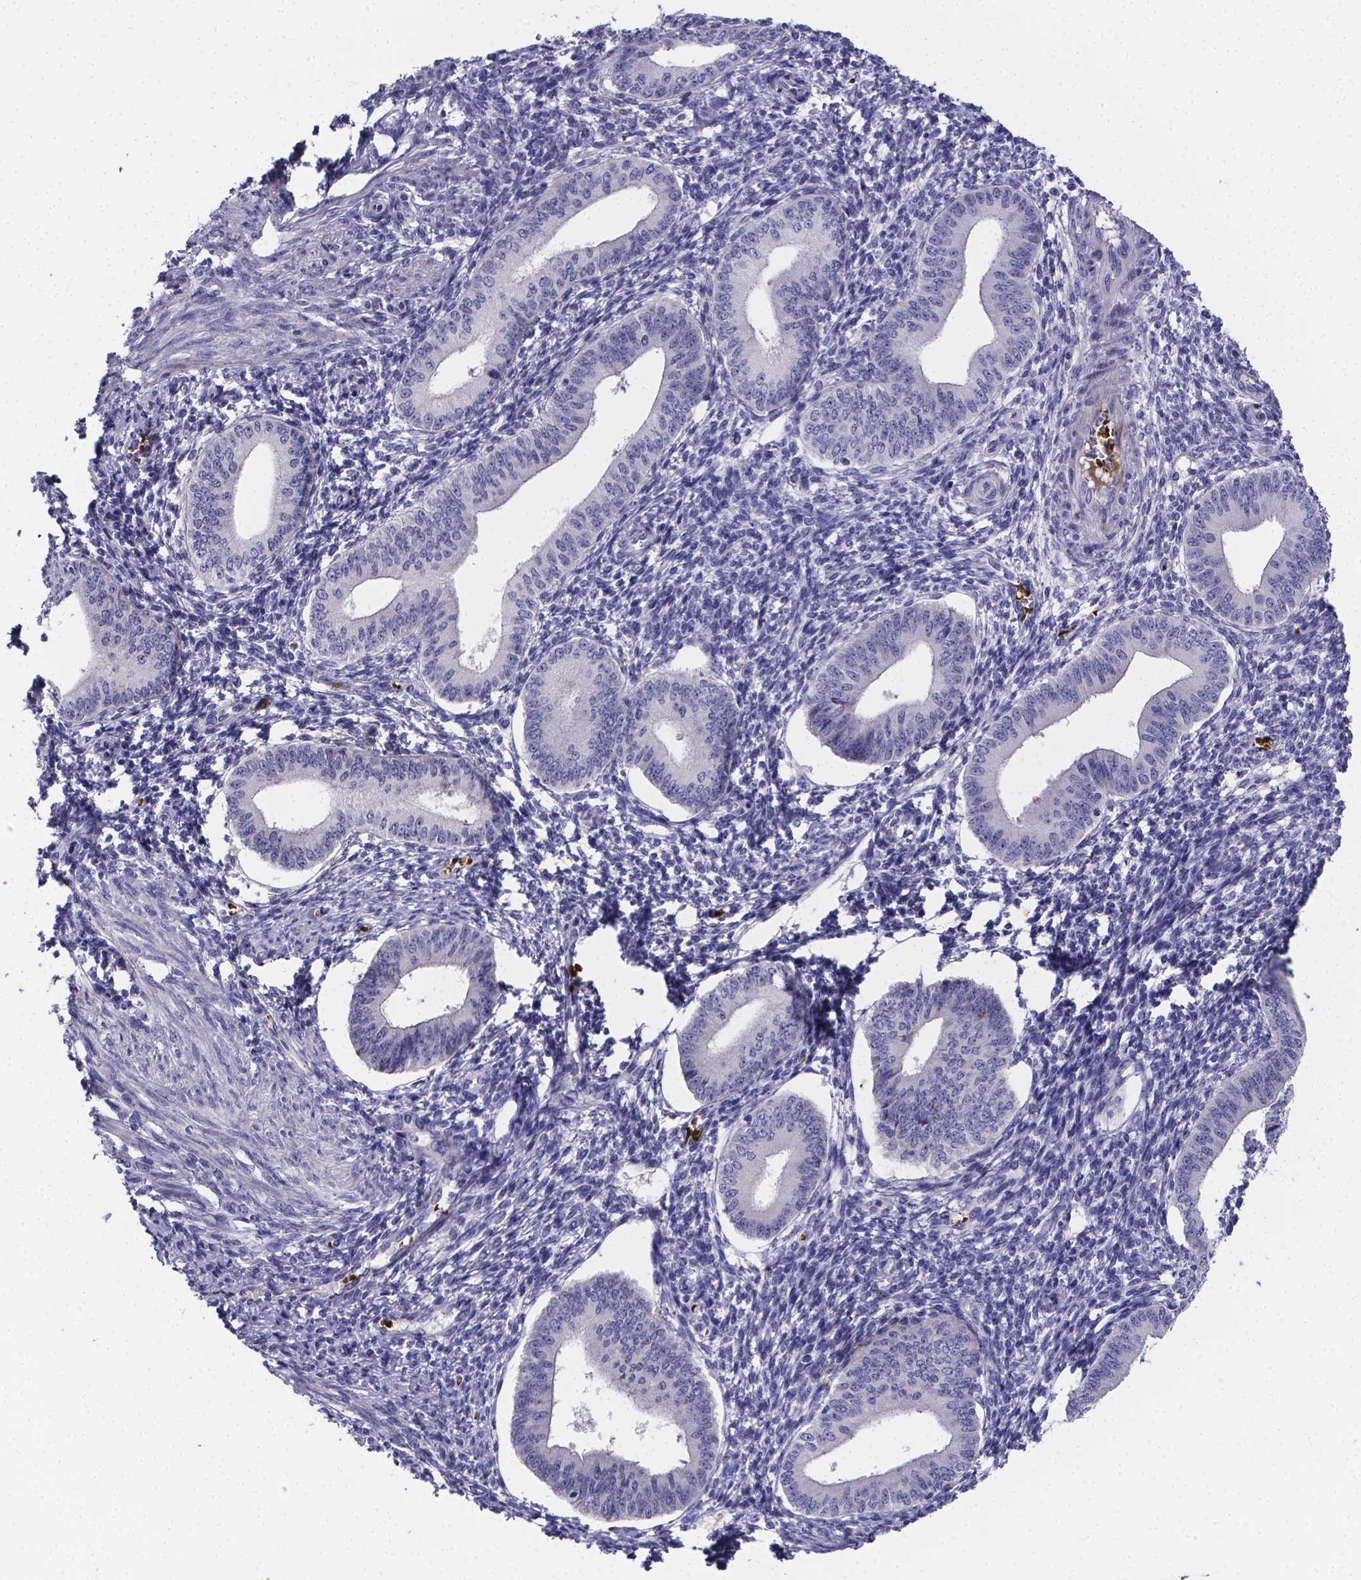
{"staining": {"intensity": "negative", "quantity": "none", "location": "none"}, "tissue": "endometrium", "cell_type": "Cells in endometrial stroma", "image_type": "normal", "snomed": [{"axis": "morphology", "description": "Normal tissue, NOS"}, {"axis": "topography", "description": "Endometrium"}], "caption": "Unremarkable endometrium was stained to show a protein in brown. There is no significant expression in cells in endometrial stroma. (DAB (3,3'-diaminobenzidine) immunohistochemistry, high magnification).", "gene": "GABRA3", "patient": {"sex": "female", "age": 42}}